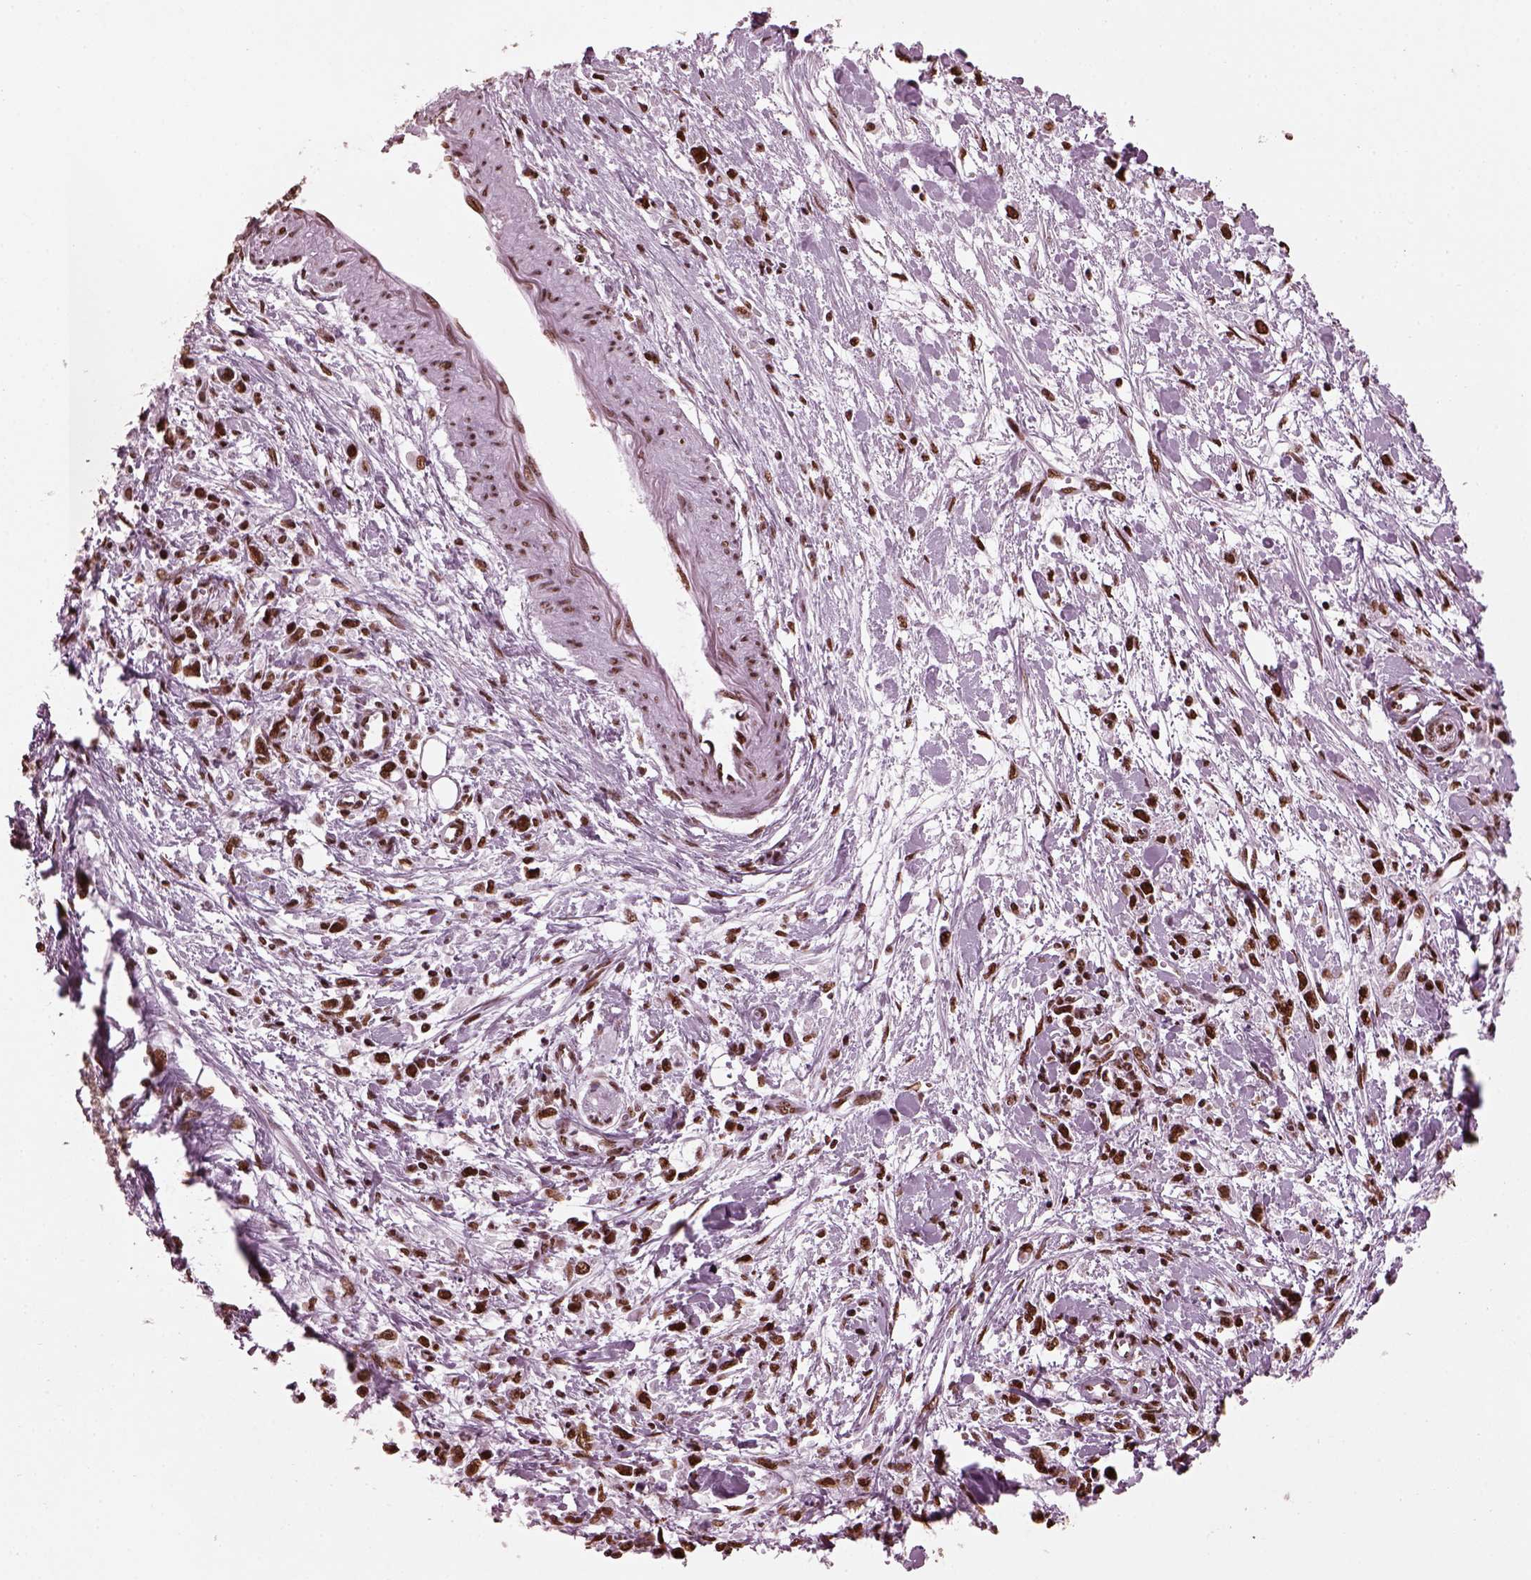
{"staining": {"intensity": "strong", "quantity": ">75%", "location": "nuclear"}, "tissue": "stomach cancer", "cell_type": "Tumor cells", "image_type": "cancer", "snomed": [{"axis": "morphology", "description": "Adenocarcinoma, NOS"}, {"axis": "topography", "description": "Stomach"}], "caption": "The micrograph demonstrates immunohistochemical staining of stomach adenocarcinoma. There is strong nuclear expression is appreciated in approximately >75% of tumor cells.", "gene": "CBFA2T3", "patient": {"sex": "female", "age": 59}}